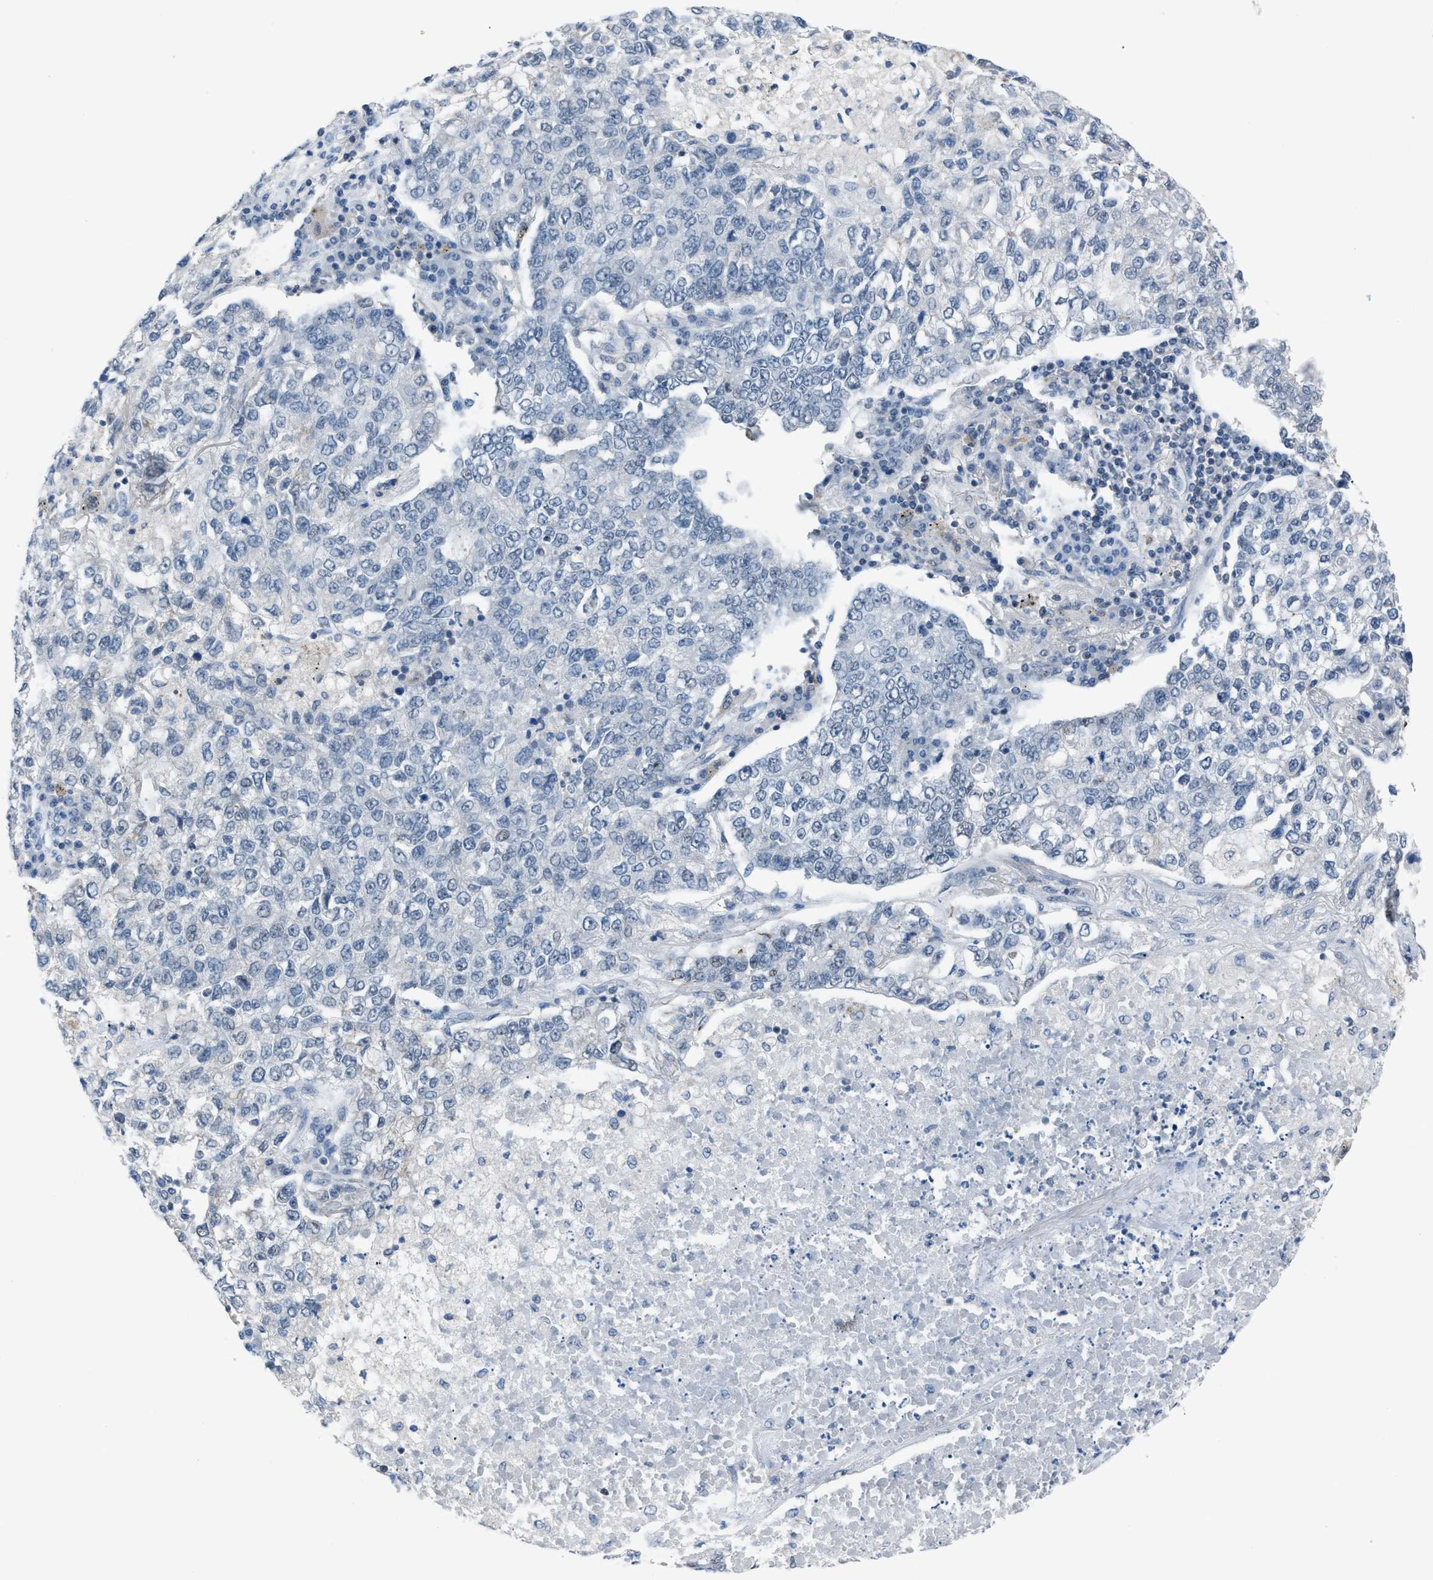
{"staining": {"intensity": "negative", "quantity": "none", "location": "none"}, "tissue": "lung cancer", "cell_type": "Tumor cells", "image_type": "cancer", "snomed": [{"axis": "morphology", "description": "Adenocarcinoma, NOS"}, {"axis": "topography", "description": "Lung"}], "caption": "Immunohistochemistry (IHC) micrograph of human lung cancer (adenocarcinoma) stained for a protein (brown), which reveals no expression in tumor cells. The staining is performed using DAB (3,3'-diaminobenzidine) brown chromogen with nuclei counter-stained in using hematoxylin.", "gene": "ANAPC11", "patient": {"sex": "male", "age": 49}}